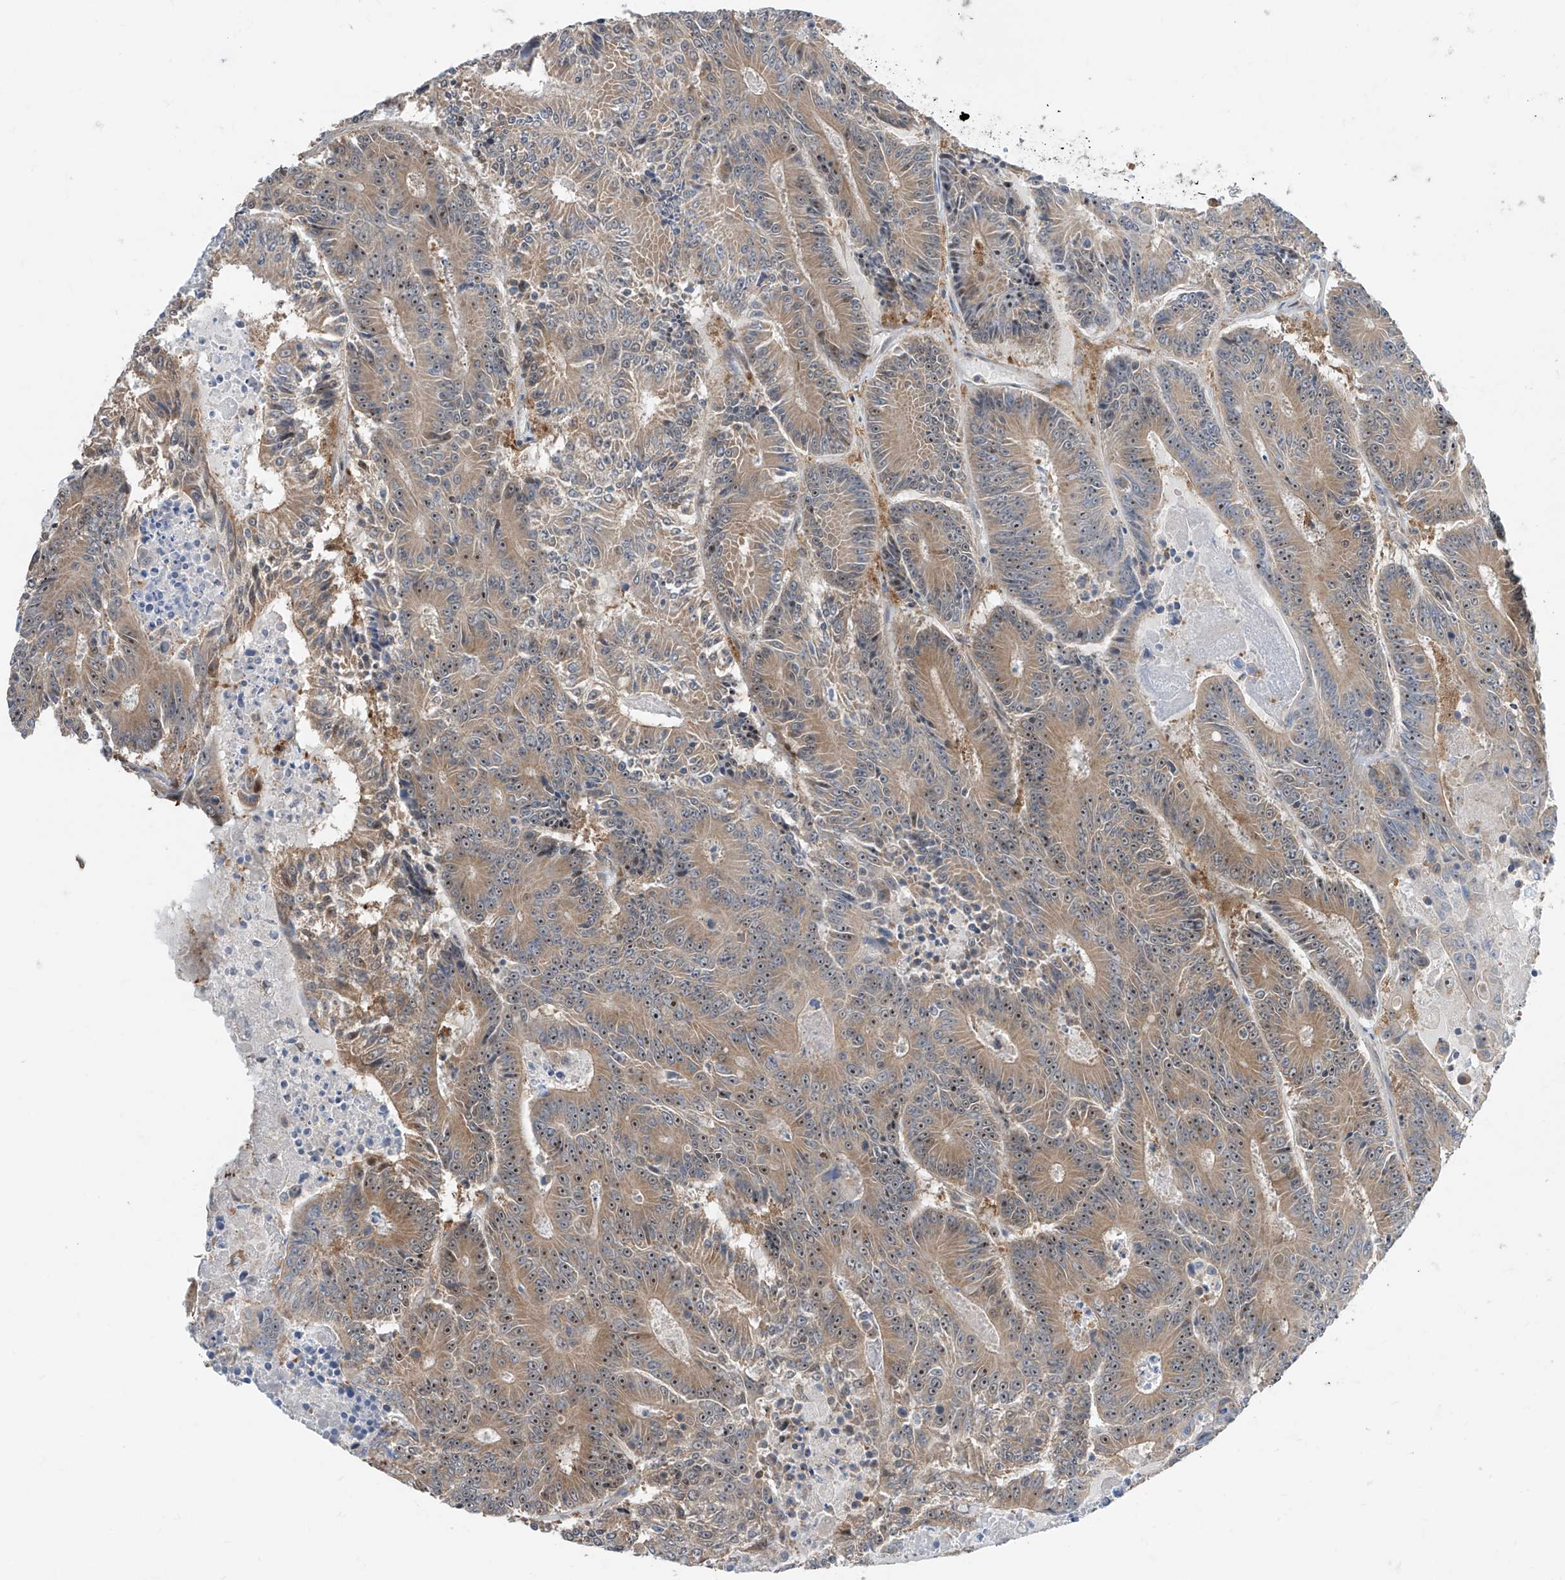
{"staining": {"intensity": "moderate", "quantity": ">75%", "location": "cytoplasmic/membranous"}, "tissue": "colorectal cancer", "cell_type": "Tumor cells", "image_type": "cancer", "snomed": [{"axis": "morphology", "description": "Adenocarcinoma, NOS"}, {"axis": "topography", "description": "Colon"}], "caption": "Colorectal cancer (adenocarcinoma) stained with a protein marker exhibits moderate staining in tumor cells.", "gene": "TTC38", "patient": {"sex": "male", "age": 83}}